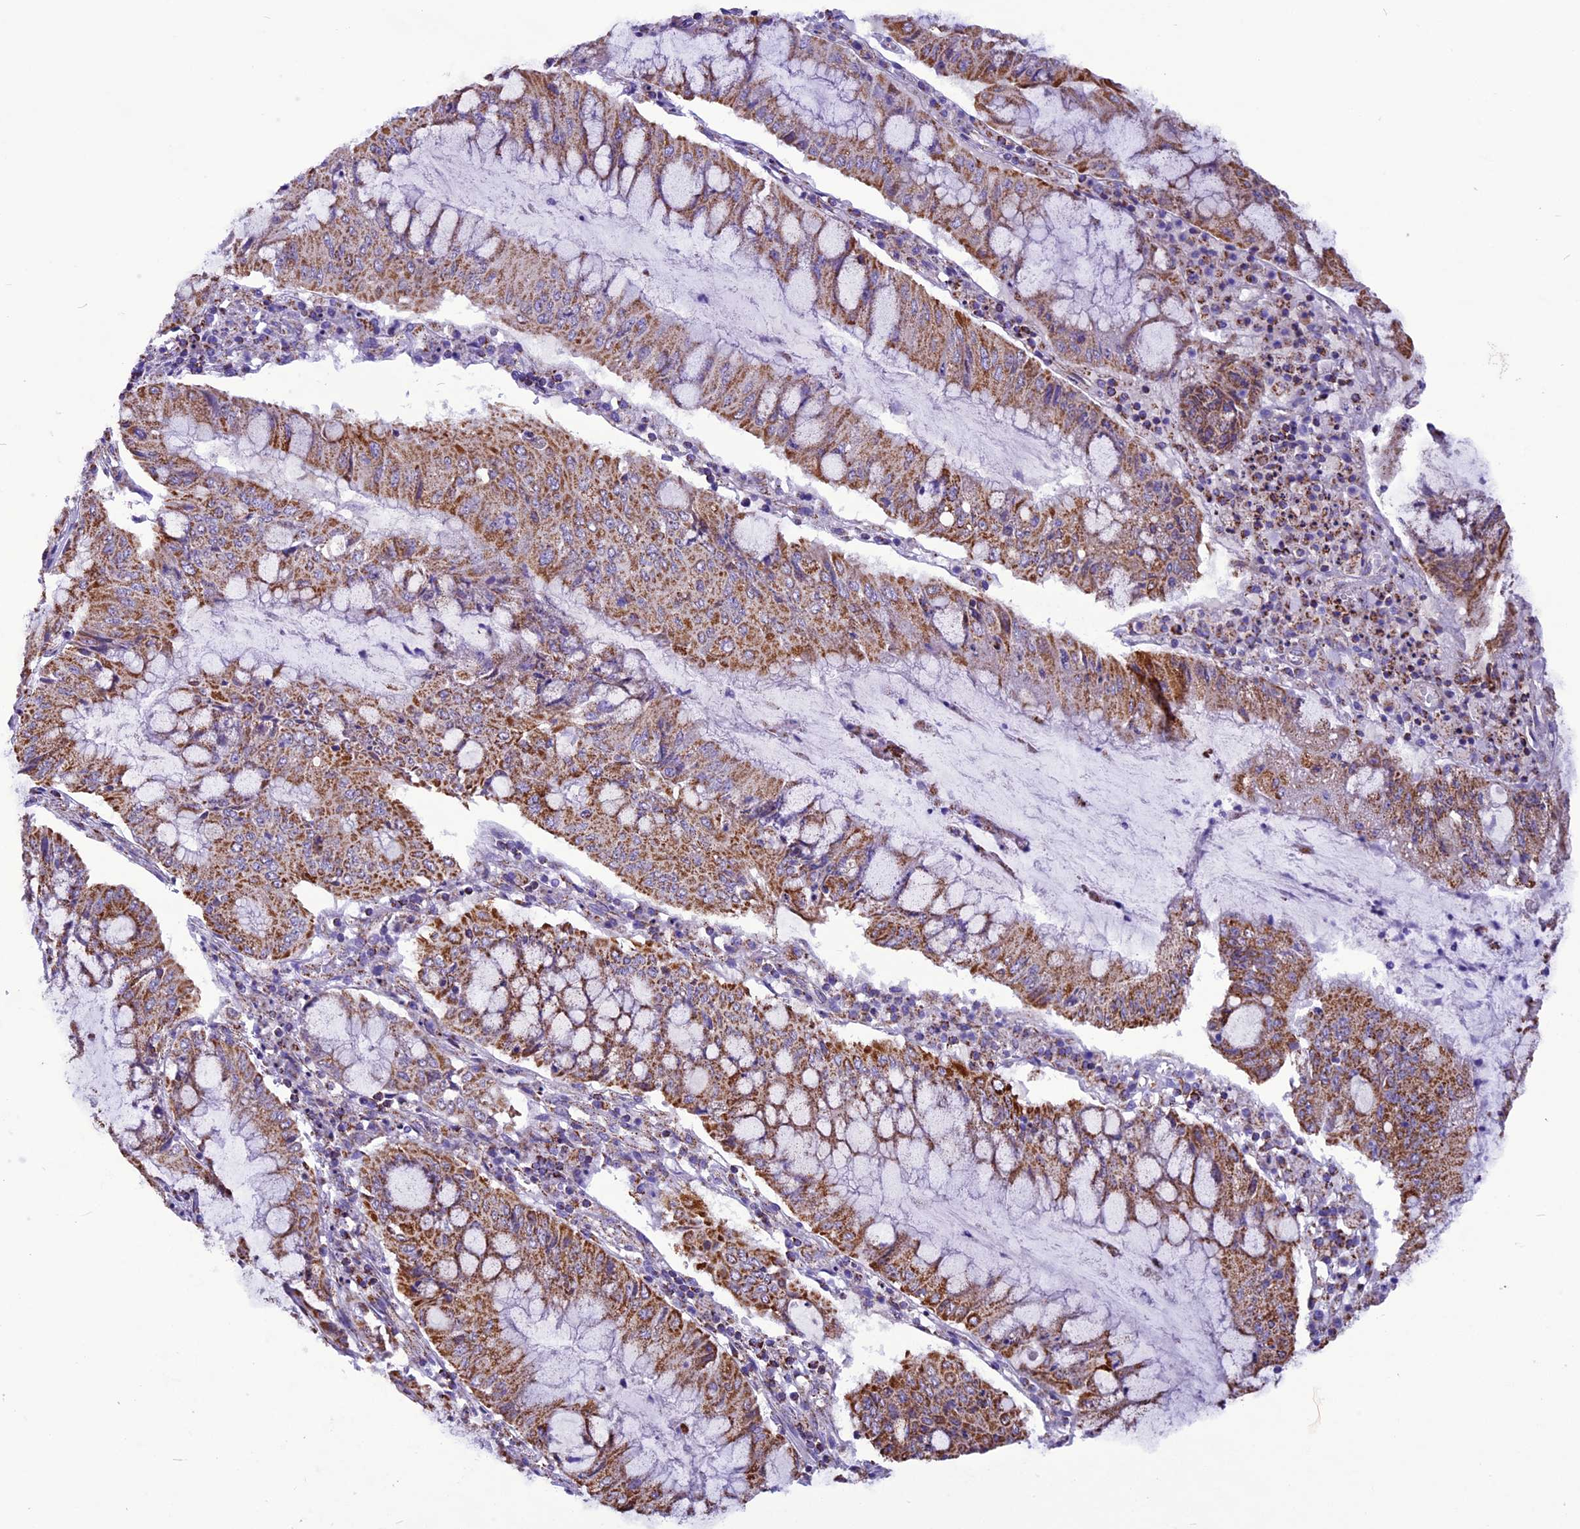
{"staining": {"intensity": "moderate", "quantity": ">75%", "location": "cytoplasmic/membranous"}, "tissue": "pancreatic cancer", "cell_type": "Tumor cells", "image_type": "cancer", "snomed": [{"axis": "morphology", "description": "Adenocarcinoma, NOS"}, {"axis": "topography", "description": "Pancreas"}], "caption": "IHC (DAB (3,3'-diaminobenzidine)) staining of human pancreatic adenocarcinoma shows moderate cytoplasmic/membranous protein positivity in approximately >75% of tumor cells.", "gene": "ICA1L", "patient": {"sex": "female", "age": 50}}